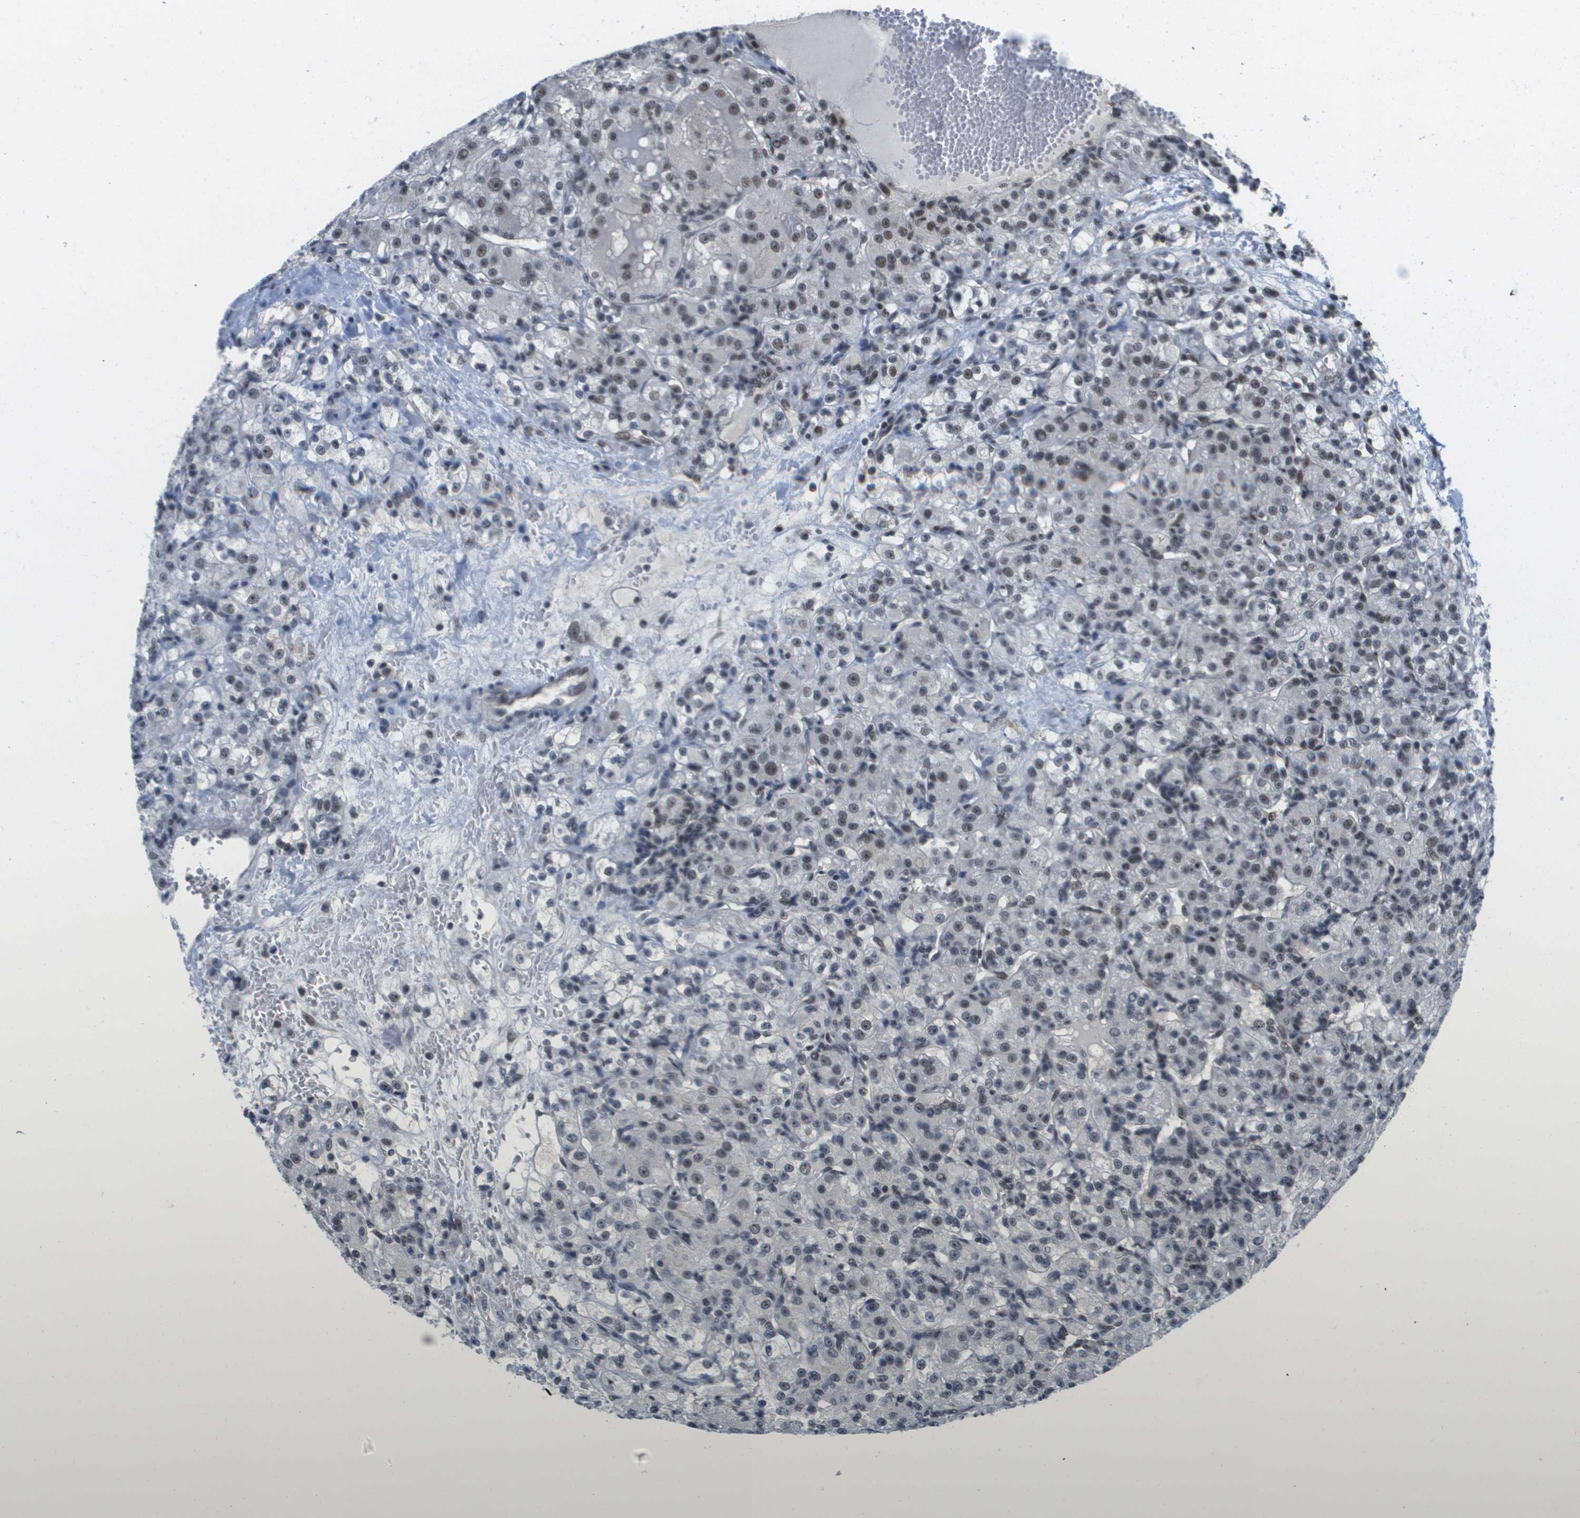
{"staining": {"intensity": "weak", "quantity": "<25%", "location": "nuclear"}, "tissue": "renal cancer", "cell_type": "Tumor cells", "image_type": "cancer", "snomed": [{"axis": "morphology", "description": "Normal tissue, NOS"}, {"axis": "morphology", "description": "Adenocarcinoma, NOS"}, {"axis": "topography", "description": "Kidney"}], "caption": "Immunohistochemistry (IHC) image of renal adenocarcinoma stained for a protein (brown), which shows no expression in tumor cells.", "gene": "ISY1", "patient": {"sex": "male", "age": 61}}